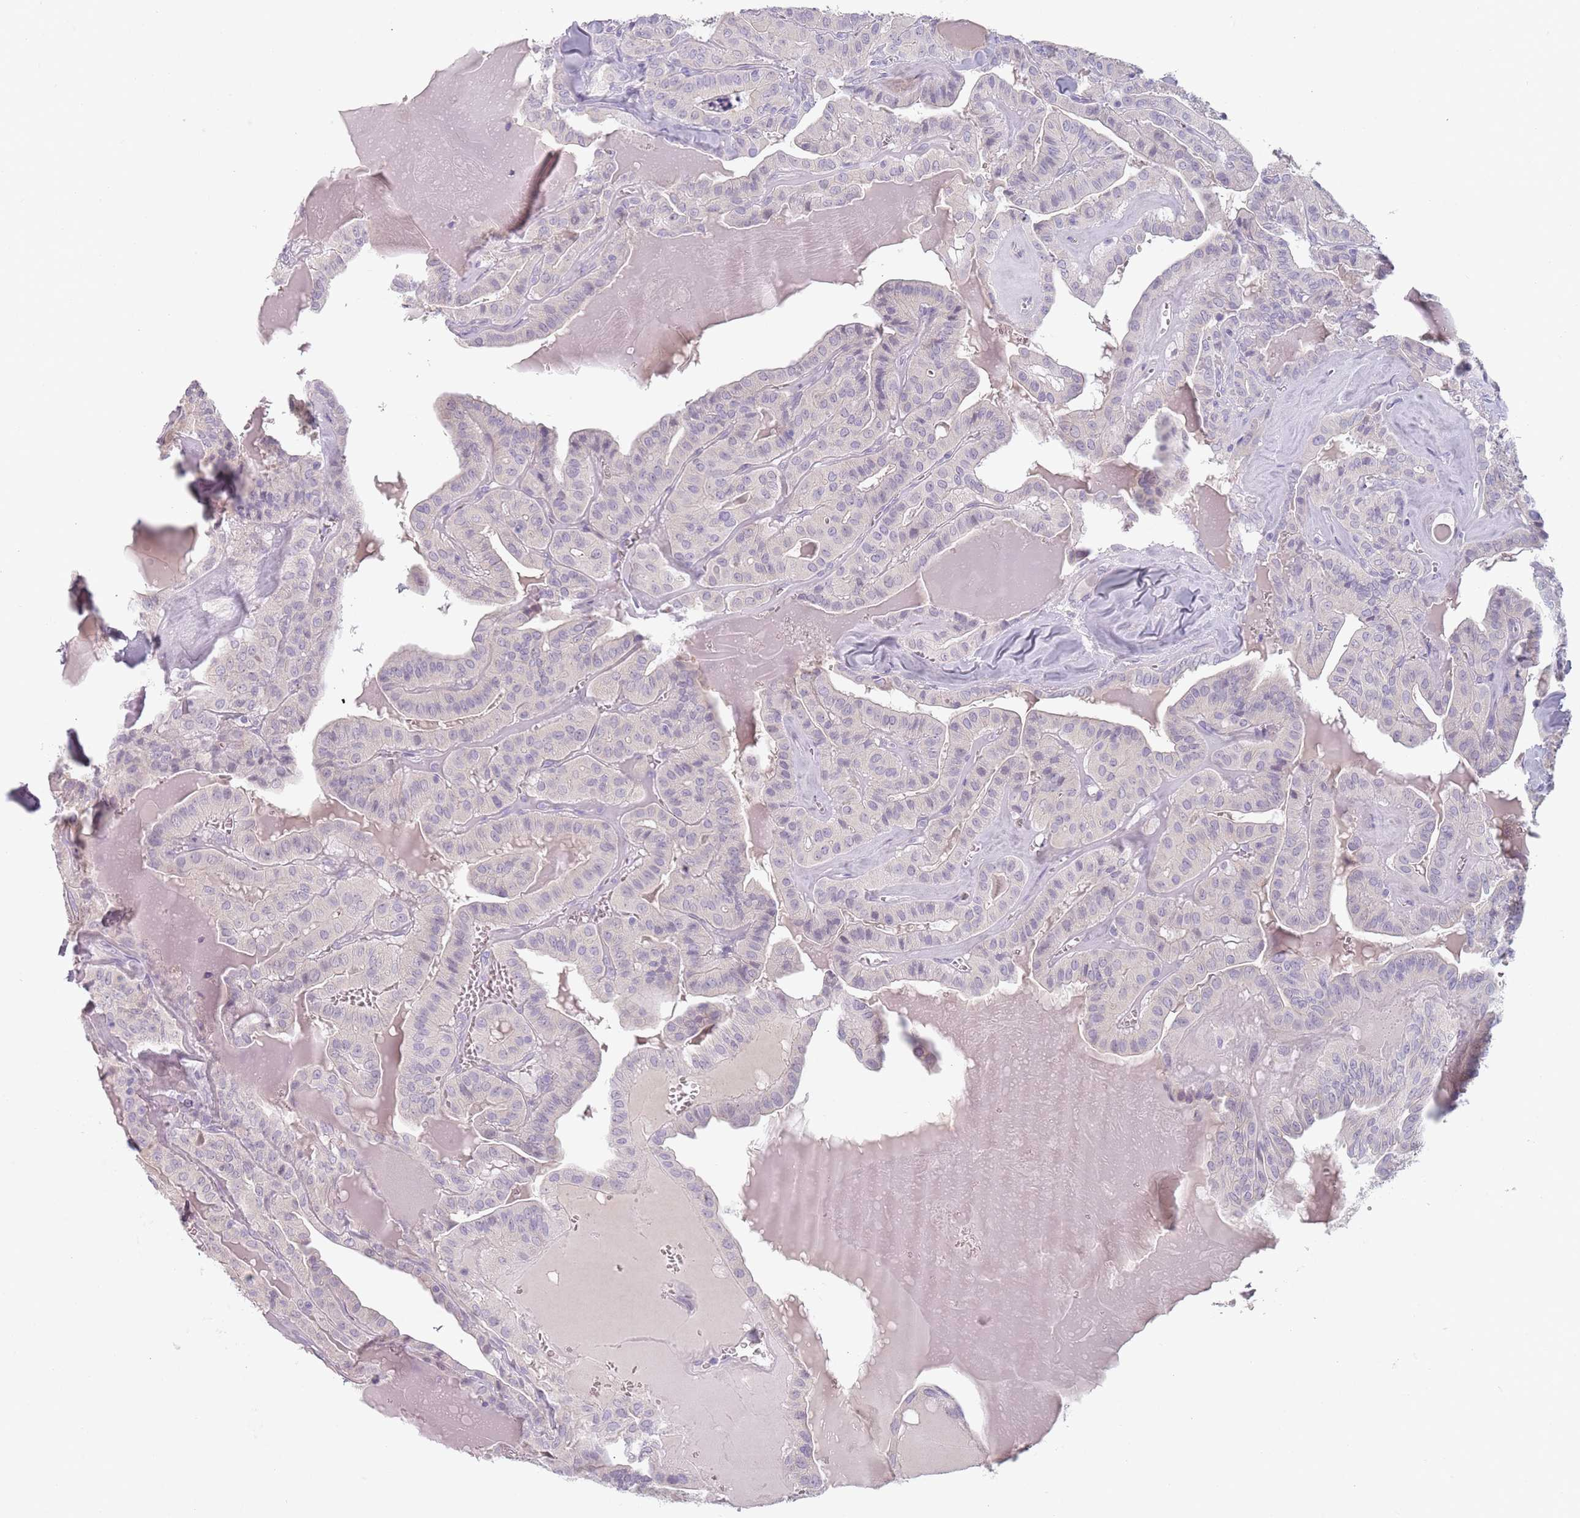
{"staining": {"intensity": "negative", "quantity": "none", "location": "none"}, "tissue": "thyroid cancer", "cell_type": "Tumor cells", "image_type": "cancer", "snomed": [{"axis": "morphology", "description": "Papillary adenocarcinoma, NOS"}, {"axis": "topography", "description": "Thyroid gland"}], "caption": "A high-resolution micrograph shows immunohistochemistry (IHC) staining of thyroid papillary adenocarcinoma, which shows no significant staining in tumor cells.", "gene": "CEP19", "patient": {"sex": "male", "age": 52}}